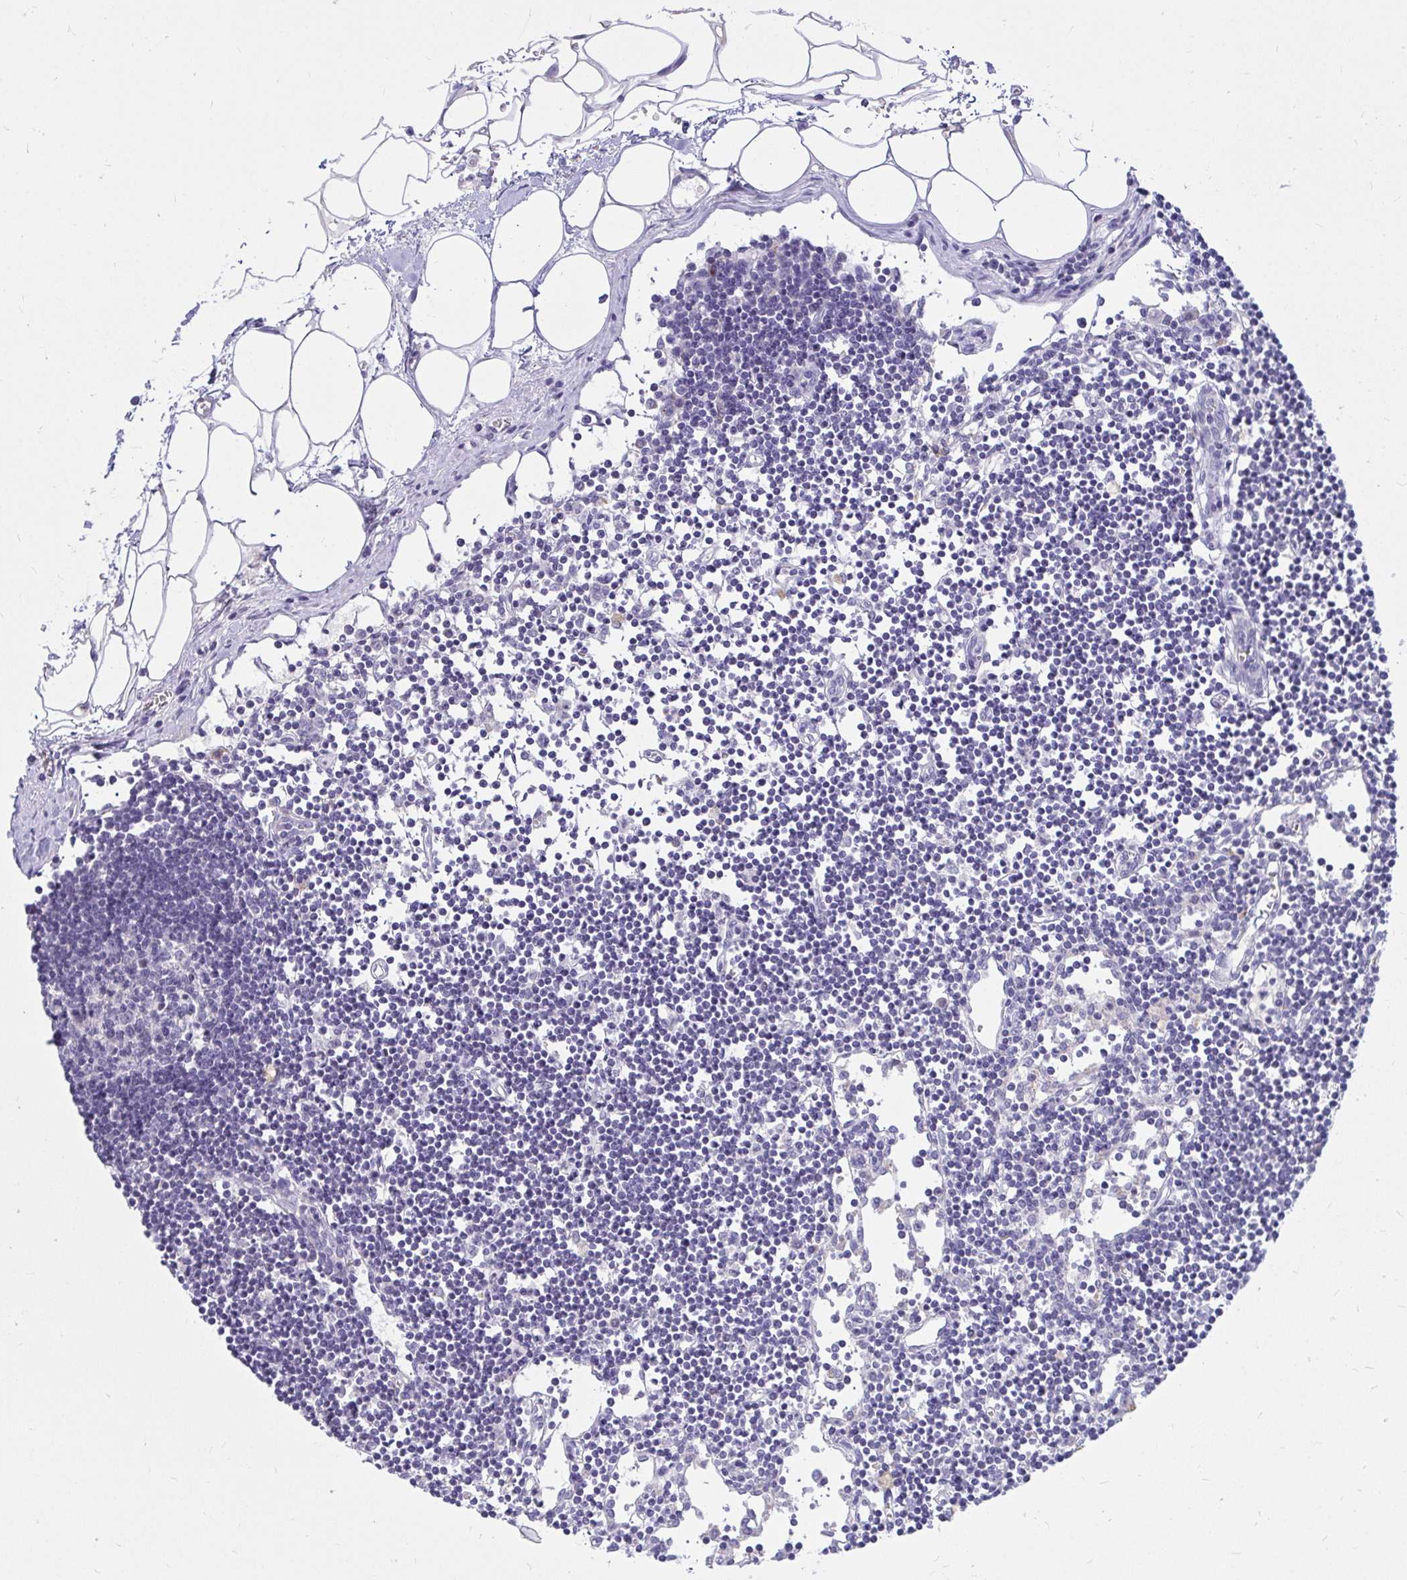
{"staining": {"intensity": "negative", "quantity": "none", "location": "none"}, "tissue": "lymph node", "cell_type": "Germinal center cells", "image_type": "normal", "snomed": [{"axis": "morphology", "description": "Normal tissue, NOS"}, {"axis": "topography", "description": "Lymph node"}], "caption": "DAB immunohistochemical staining of benign human lymph node demonstrates no significant staining in germinal center cells.", "gene": "PKN3", "patient": {"sex": "female", "age": 65}}